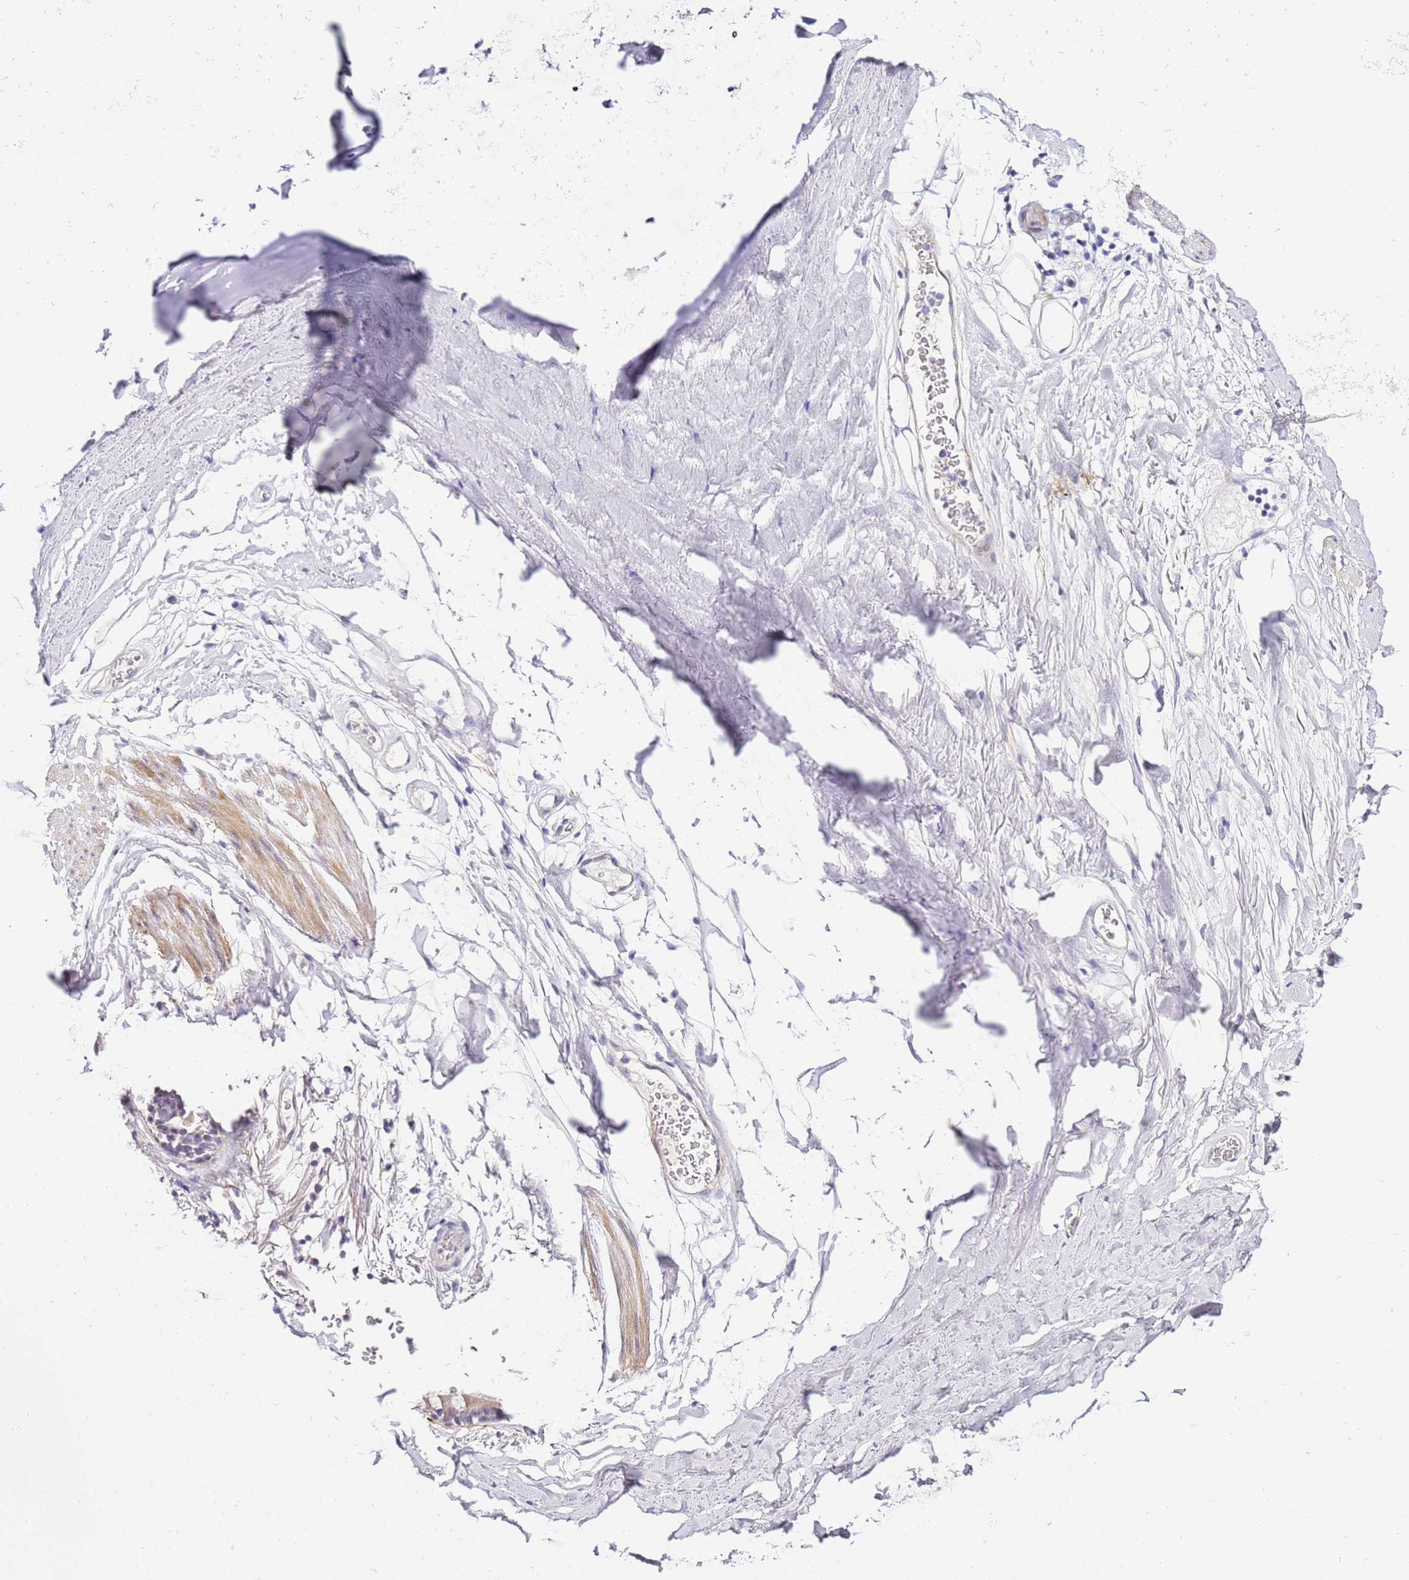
{"staining": {"intensity": "negative", "quantity": "none", "location": "none"}, "tissue": "adipose tissue", "cell_type": "Adipocytes", "image_type": "normal", "snomed": [{"axis": "morphology", "description": "Normal tissue, NOS"}, {"axis": "topography", "description": "Lymph node"}, {"axis": "topography", "description": "Bronchus"}], "caption": "Adipocytes are negative for brown protein staining in unremarkable adipose tissue. The staining was performed using DAB to visualize the protein expression in brown, while the nuclei were stained in blue with hematoxylin (Magnification: 20x).", "gene": "HGD", "patient": {"sex": "male", "age": 63}}